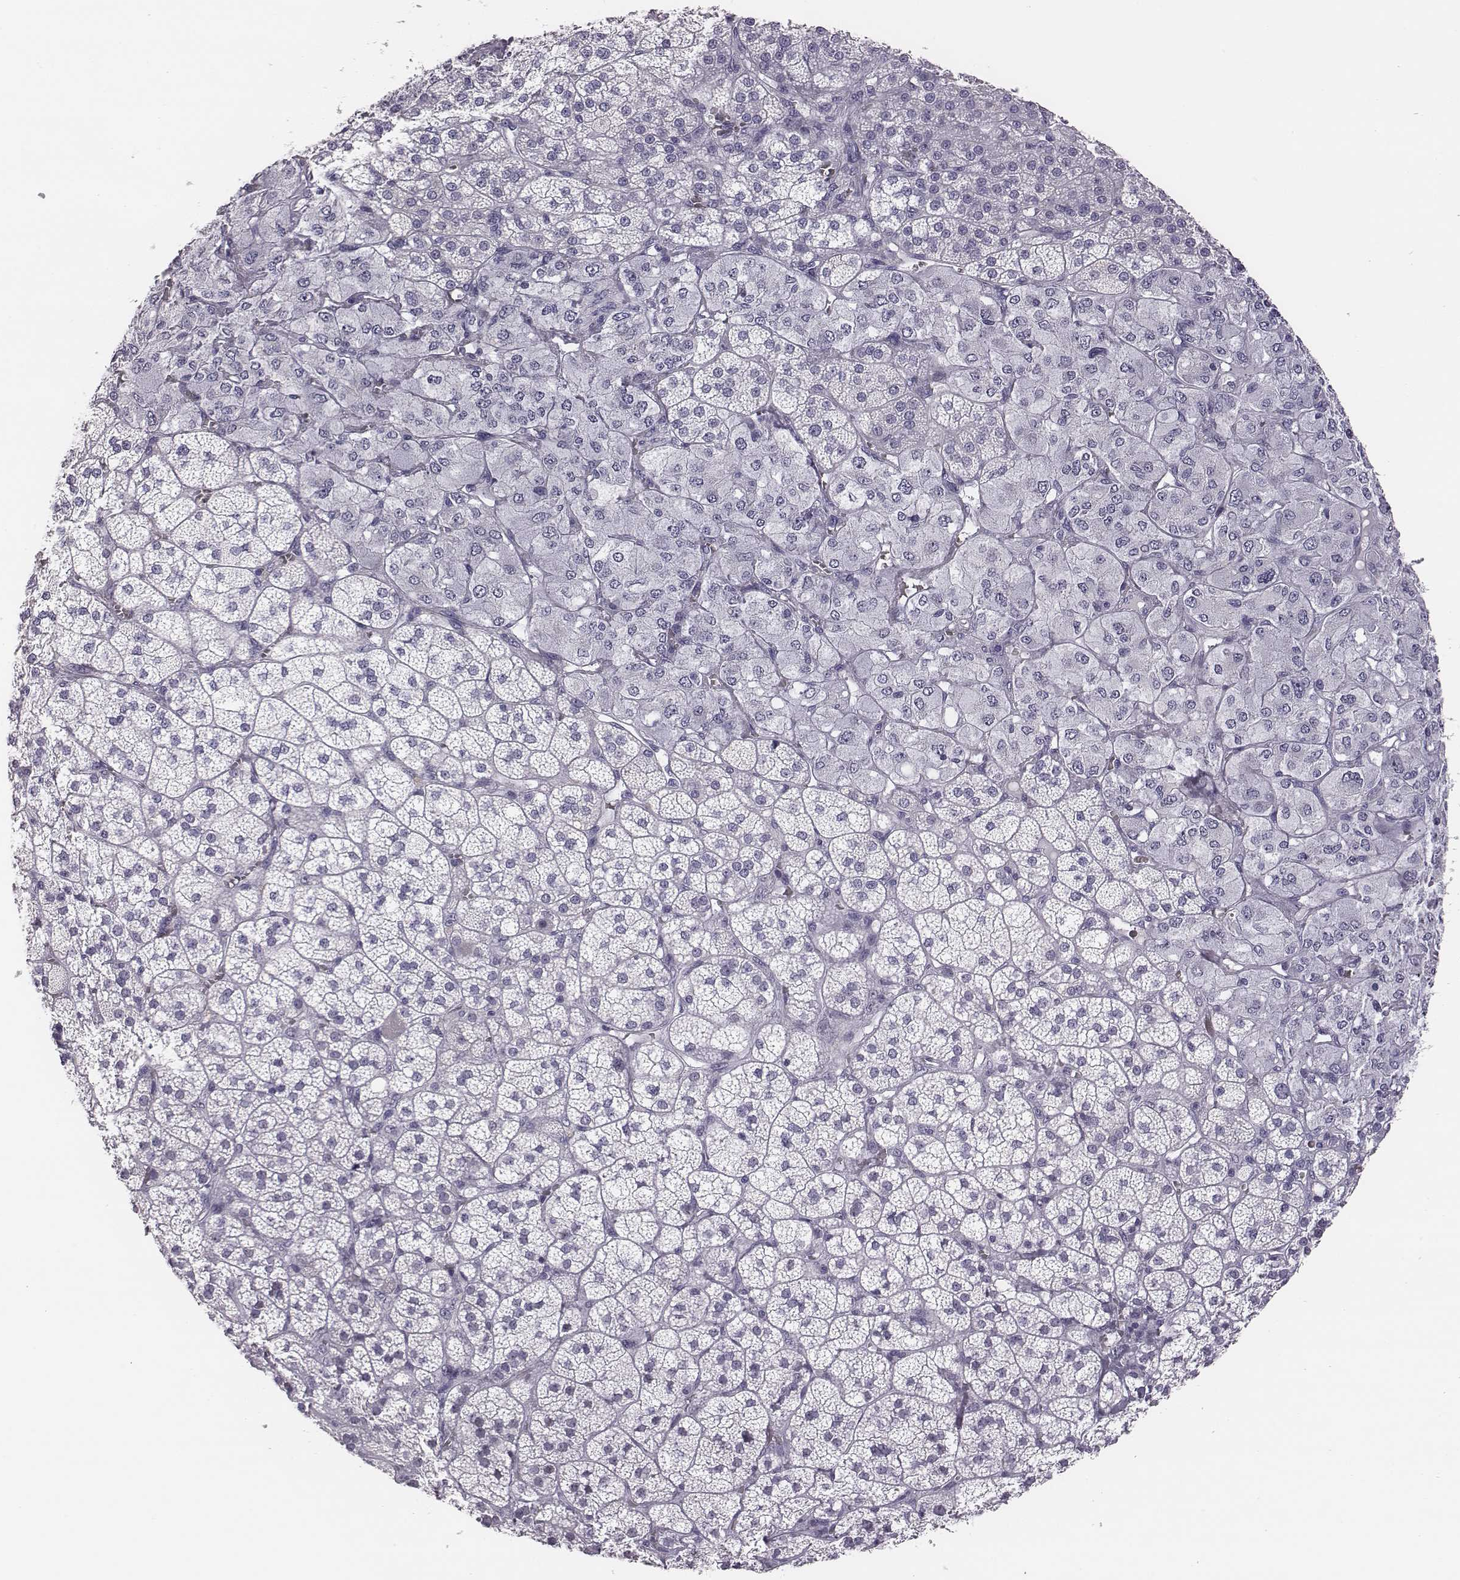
{"staining": {"intensity": "negative", "quantity": "none", "location": "none"}, "tissue": "adrenal gland", "cell_type": "Glandular cells", "image_type": "normal", "snomed": [{"axis": "morphology", "description": "Normal tissue, NOS"}, {"axis": "topography", "description": "Adrenal gland"}], "caption": "An image of adrenal gland stained for a protein shows no brown staining in glandular cells.", "gene": "ACOD1", "patient": {"sex": "female", "age": 60}}